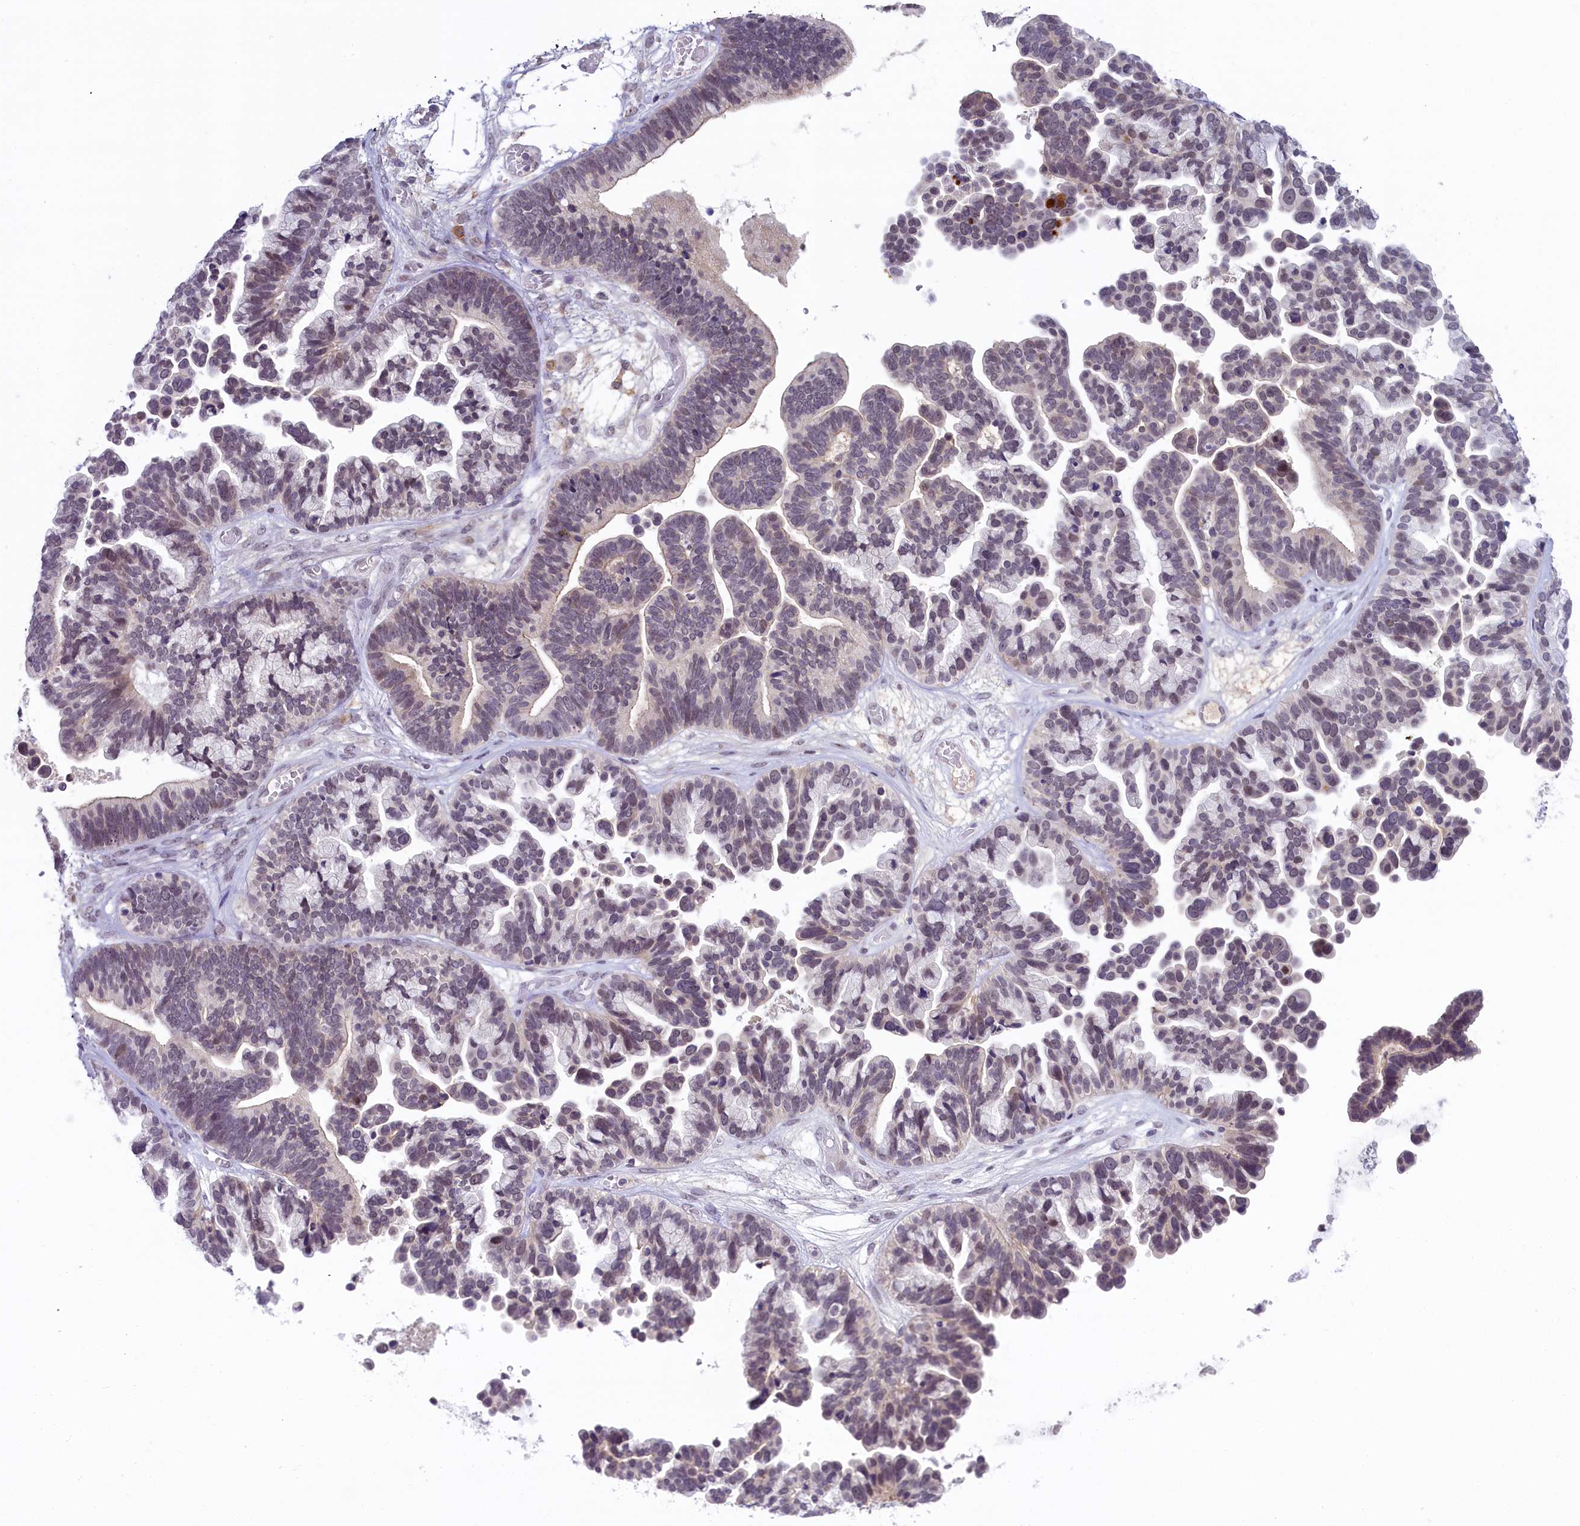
{"staining": {"intensity": "weak", "quantity": "25%-75%", "location": "nuclear"}, "tissue": "ovarian cancer", "cell_type": "Tumor cells", "image_type": "cancer", "snomed": [{"axis": "morphology", "description": "Cystadenocarcinoma, serous, NOS"}, {"axis": "topography", "description": "Ovary"}], "caption": "Brown immunohistochemical staining in human ovarian serous cystadenocarcinoma reveals weak nuclear positivity in approximately 25%-75% of tumor cells. (DAB (3,3'-diaminobenzidine) = brown stain, brightfield microscopy at high magnification).", "gene": "CRAMP1", "patient": {"sex": "female", "age": 56}}